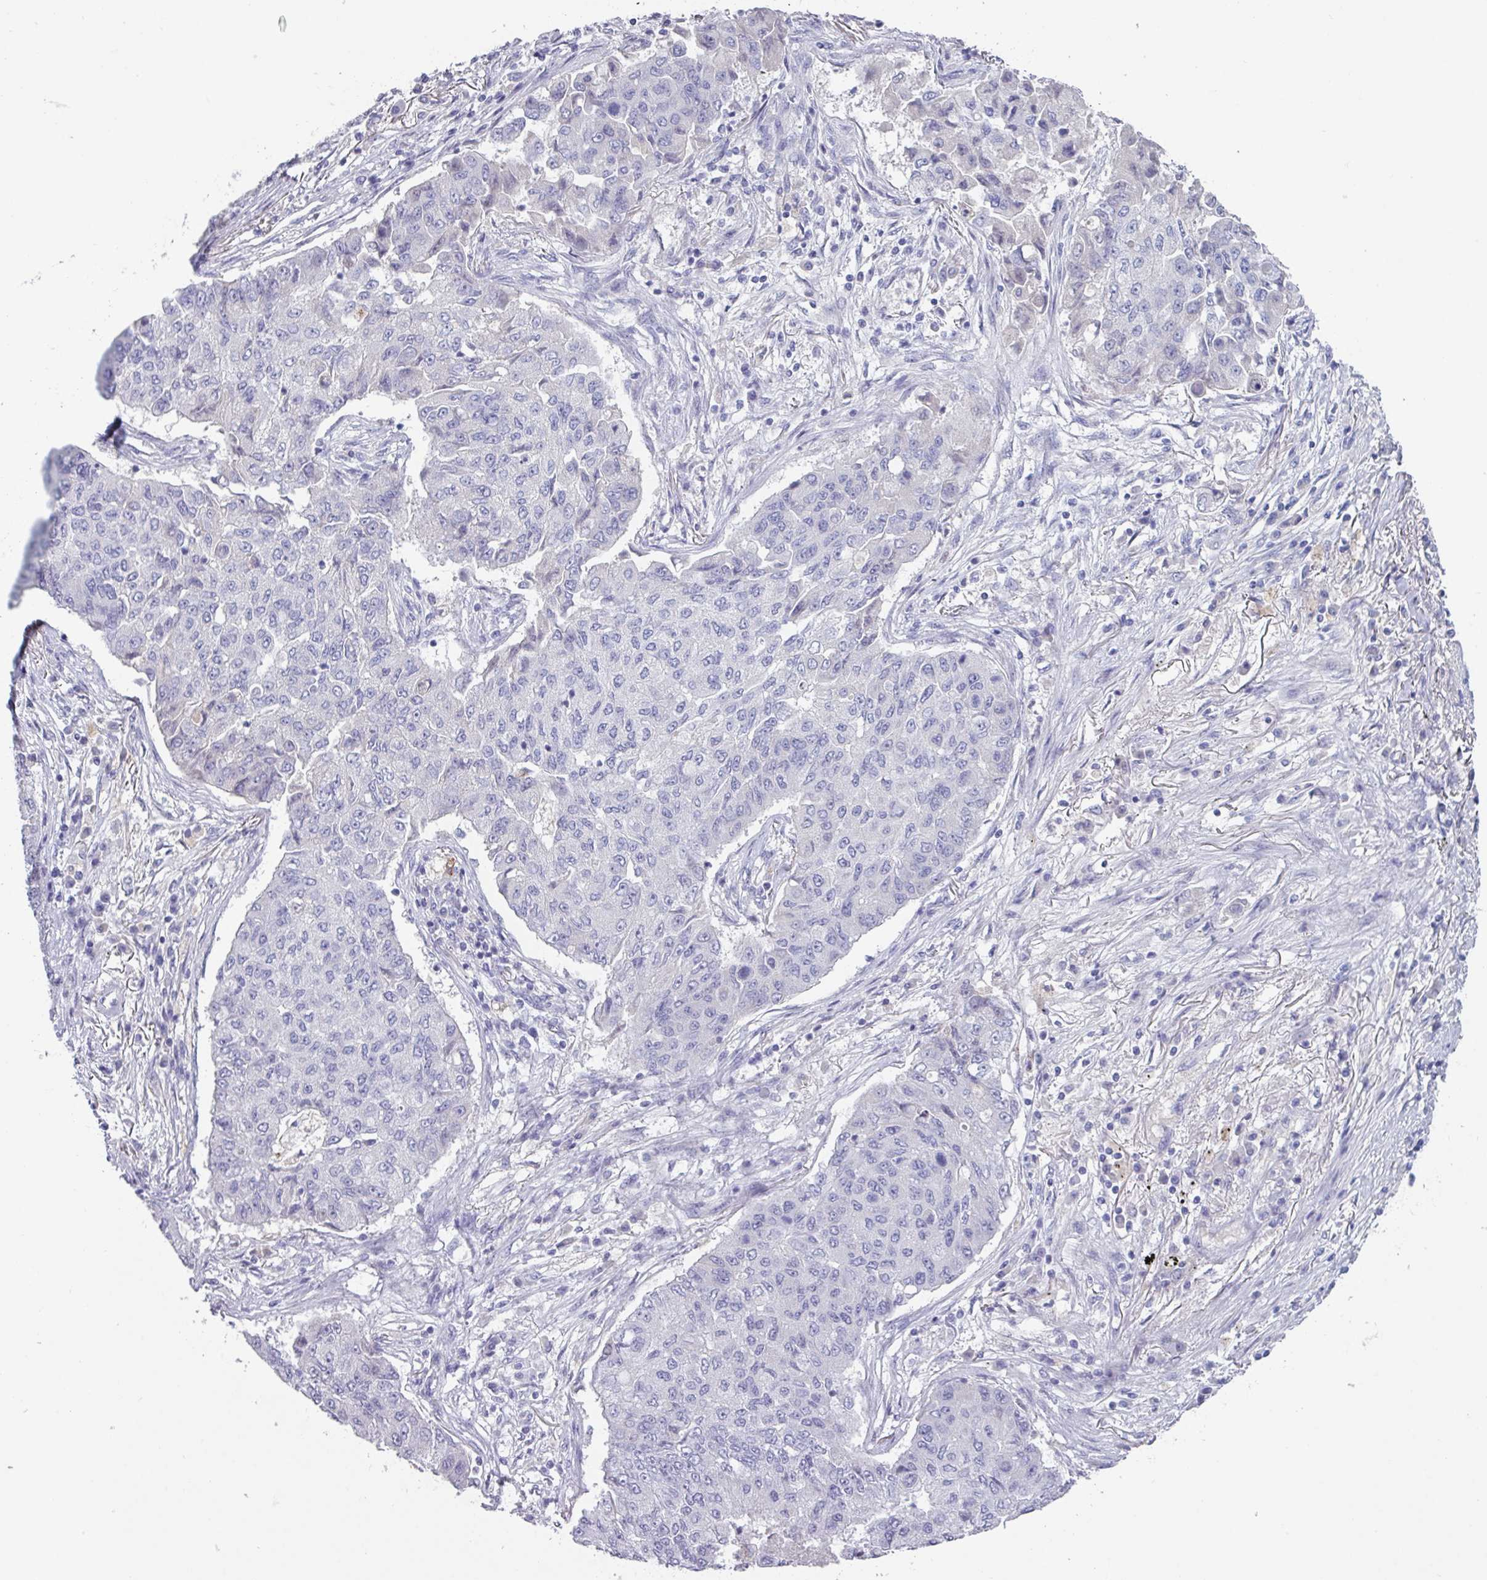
{"staining": {"intensity": "negative", "quantity": "none", "location": "none"}, "tissue": "lung cancer", "cell_type": "Tumor cells", "image_type": "cancer", "snomed": [{"axis": "morphology", "description": "Squamous cell carcinoma, NOS"}, {"axis": "topography", "description": "Lung"}], "caption": "A micrograph of human squamous cell carcinoma (lung) is negative for staining in tumor cells.", "gene": "OR2T10", "patient": {"sex": "male", "age": 74}}